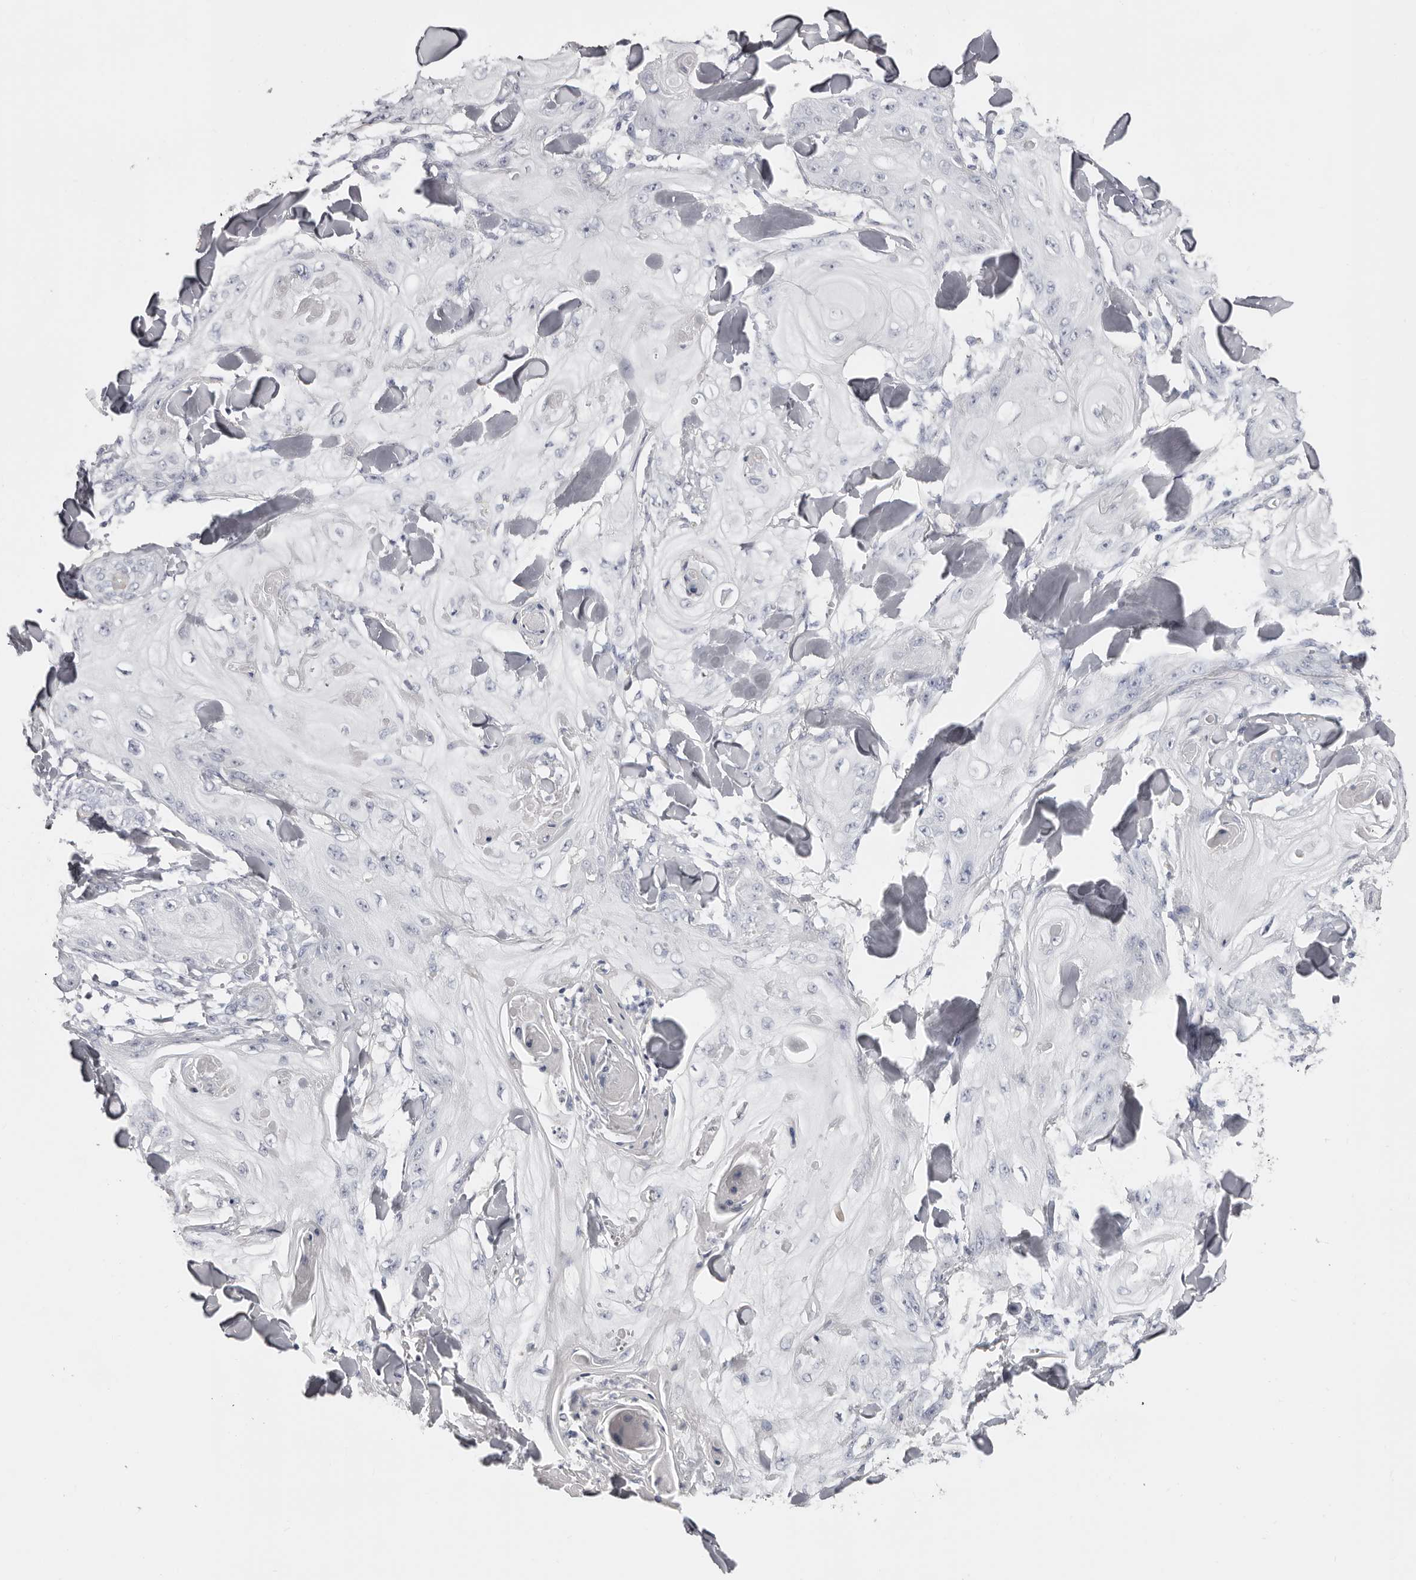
{"staining": {"intensity": "negative", "quantity": "none", "location": "none"}, "tissue": "skin cancer", "cell_type": "Tumor cells", "image_type": "cancer", "snomed": [{"axis": "morphology", "description": "Squamous cell carcinoma, NOS"}, {"axis": "topography", "description": "Skin"}], "caption": "DAB (3,3'-diaminobenzidine) immunohistochemical staining of skin cancer (squamous cell carcinoma) reveals no significant positivity in tumor cells.", "gene": "AKNAD1", "patient": {"sex": "male", "age": 74}}